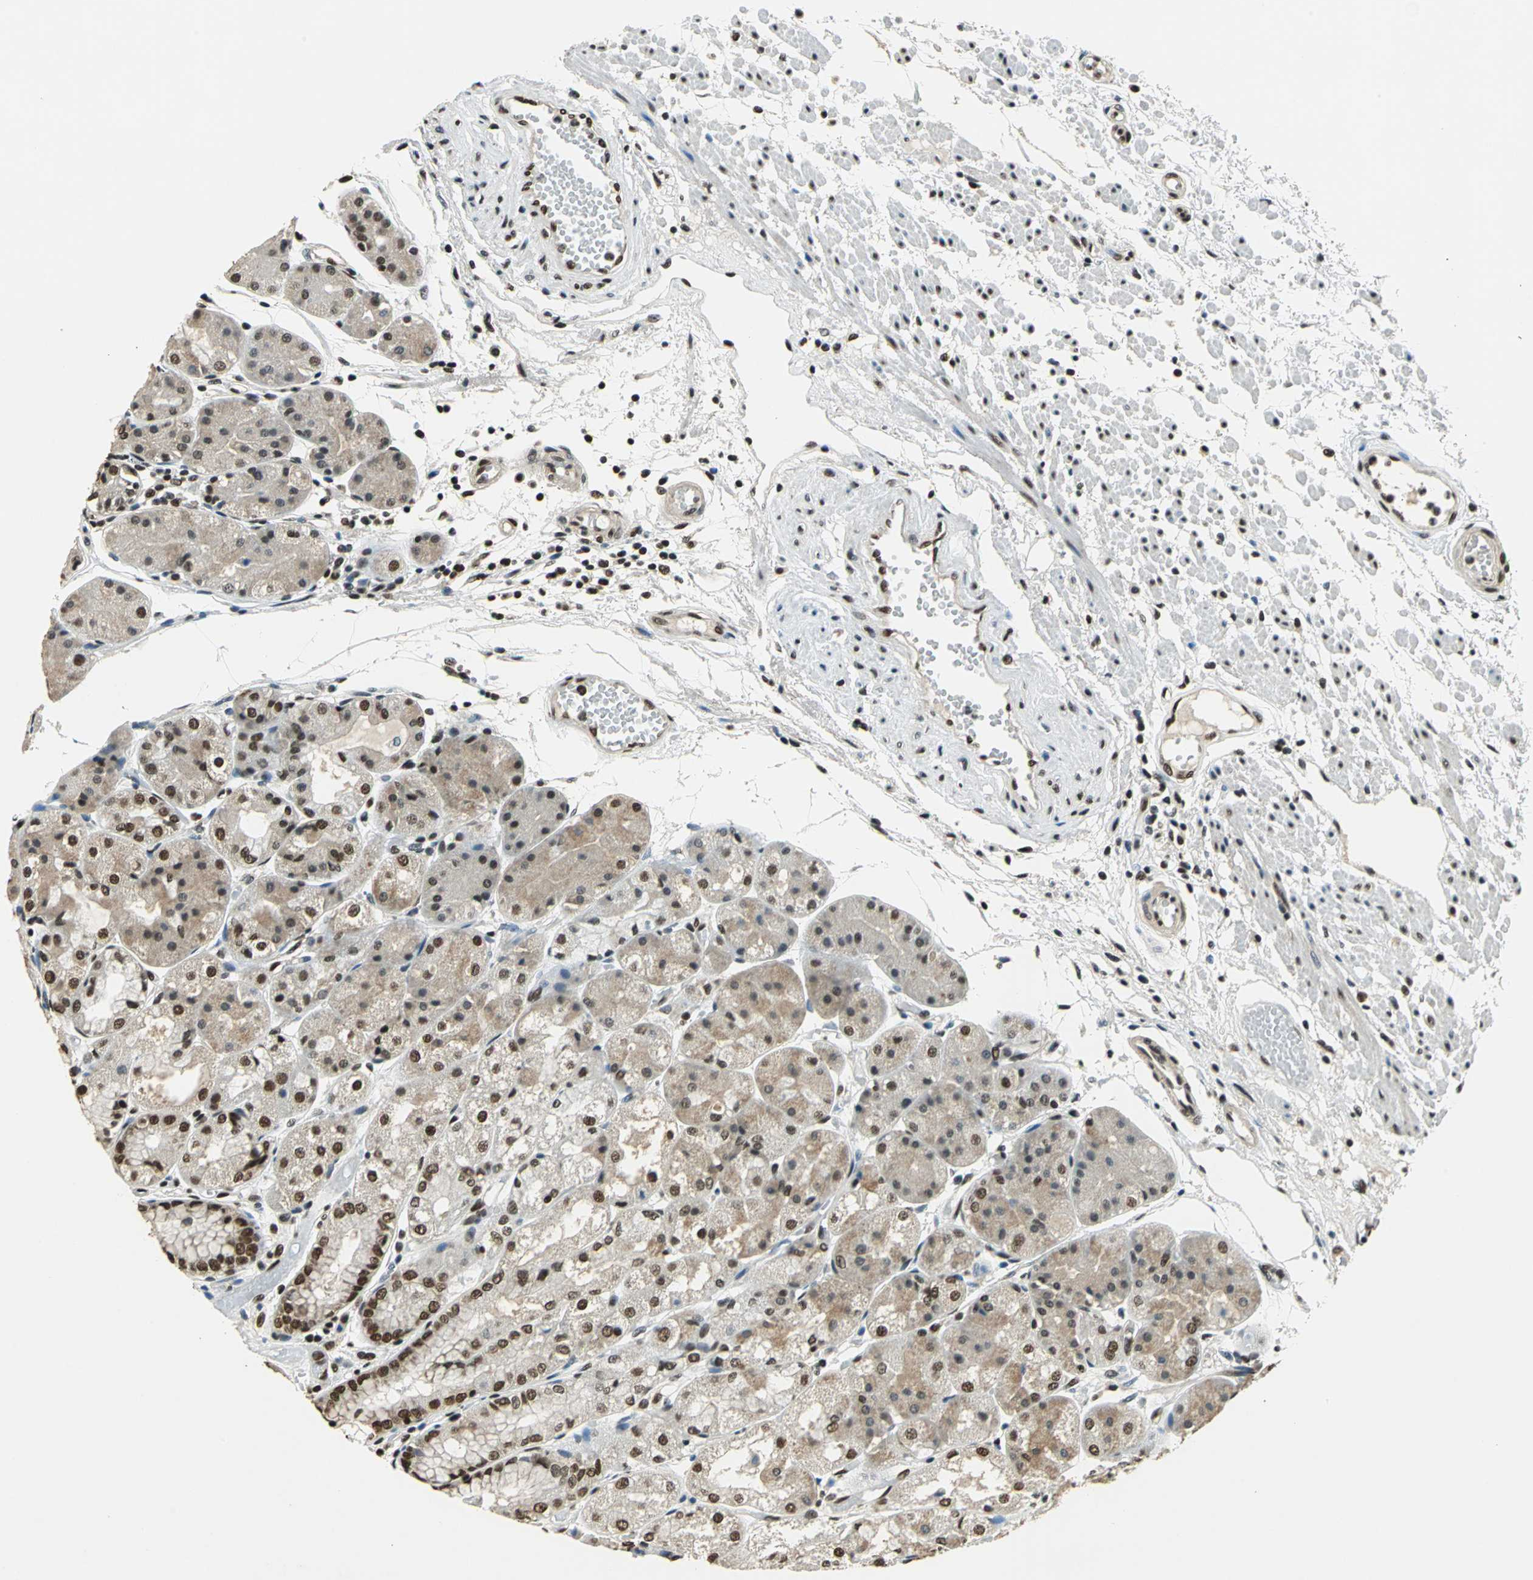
{"staining": {"intensity": "moderate", "quantity": ">75%", "location": "cytoplasmic/membranous,nuclear"}, "tissue": "stomach", "cell_type": "Glandular cells", "image_type": "normal", "snomed": [{"axis": "morphology", "description": "Normal tissue, NOS"}, {"axis": "topography", "description": "Stomach, upper"}], "caption": "This image demonstrates immunohistochemistry (IHC) staining of benign stomach, with medium moderate cytoplasmic/membranous,nuclear positivity in about >75% of glandular cells.", "gene": "RBM14", "patient": {"sex": "male", "age": 72}}